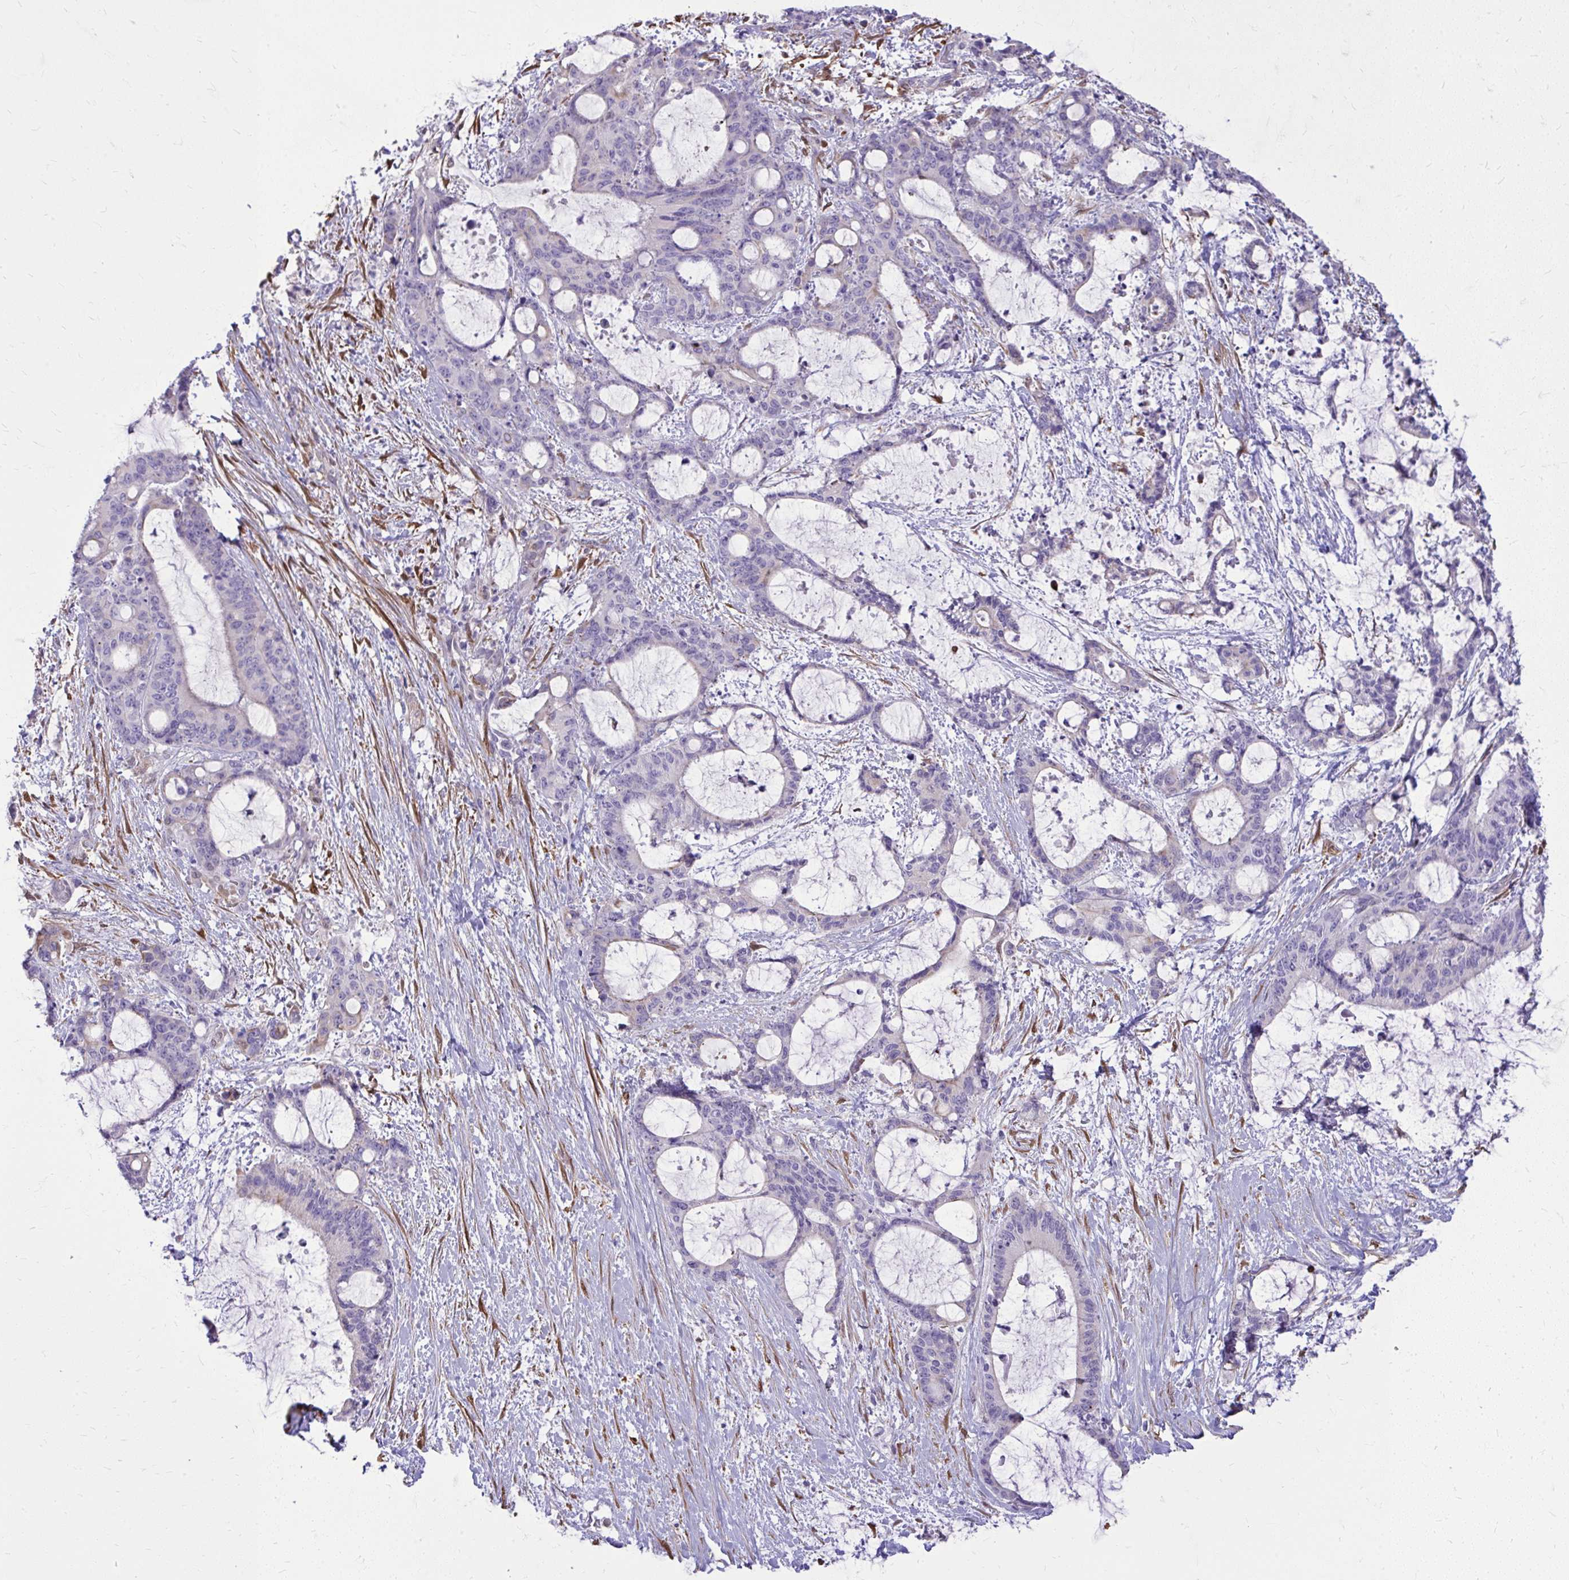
{"staining": {"intensity": "negative", "quantity": "none", "location": "none"}, "tissue": "liver cancer", "cell_type": "Tumor cells", "image_type": "cancer", "snomed": [{"axis": "morphology", "description": "Normal tissue, NOS"}, {"axis": "morphology", "description": "Cholangiocarcinoma"}, {"axis": "topography", "description": "Liver"}, {"axis": "topography", "description": "Peripheral nerve tissue"}], "caption": "Image shows no significant protein positivity in tumor cells of liver cholangiocarcinoma. The staining was performed using DAB to visualize the protein expression in brown, while the nuclei were stained in blue with hematoxylin (Magnification: 20x).", "gene": "NNMT", "patient": {"sex": "female", "age": 73}}